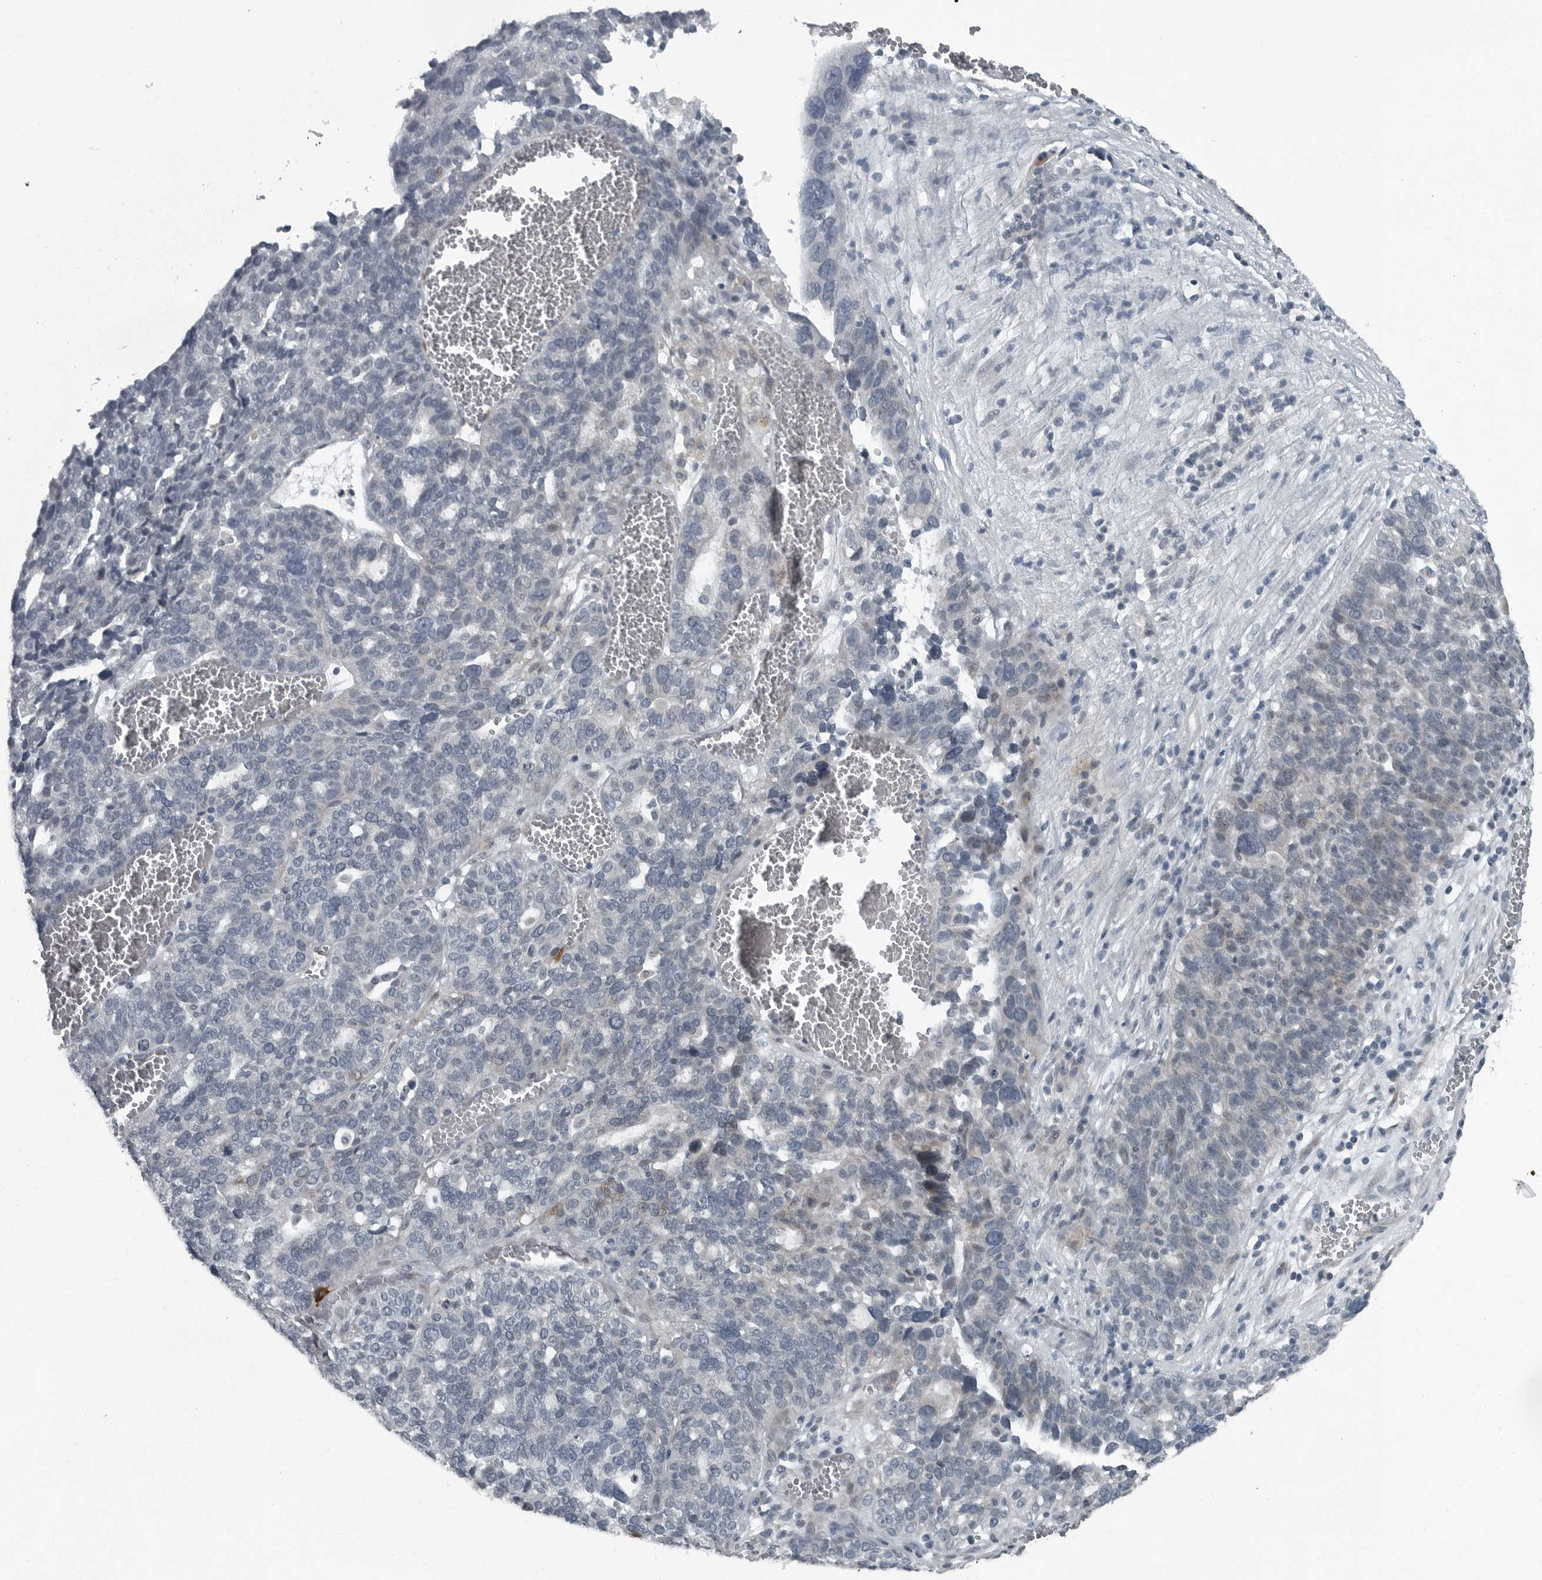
{"staining": {"intensity": "negative", "quantity": "none", "location": "none"}, "tissue": "ovarian cancer", "cell_type": "Tumor cells", "image_type": "cancer", "snomed": [{"axis": "morphology", "description": "Cystadenocarcinoma, serous, NOS"}, {"axis": "topography", "description": "Ovary"}], "caption": "This is an immunohistochemistry image of ovarian serous cystadenocarcinoma. There is no staining in tumor cells.", "gene": "DNAAF11", "patient": {"sex": "female", "age": 59}}